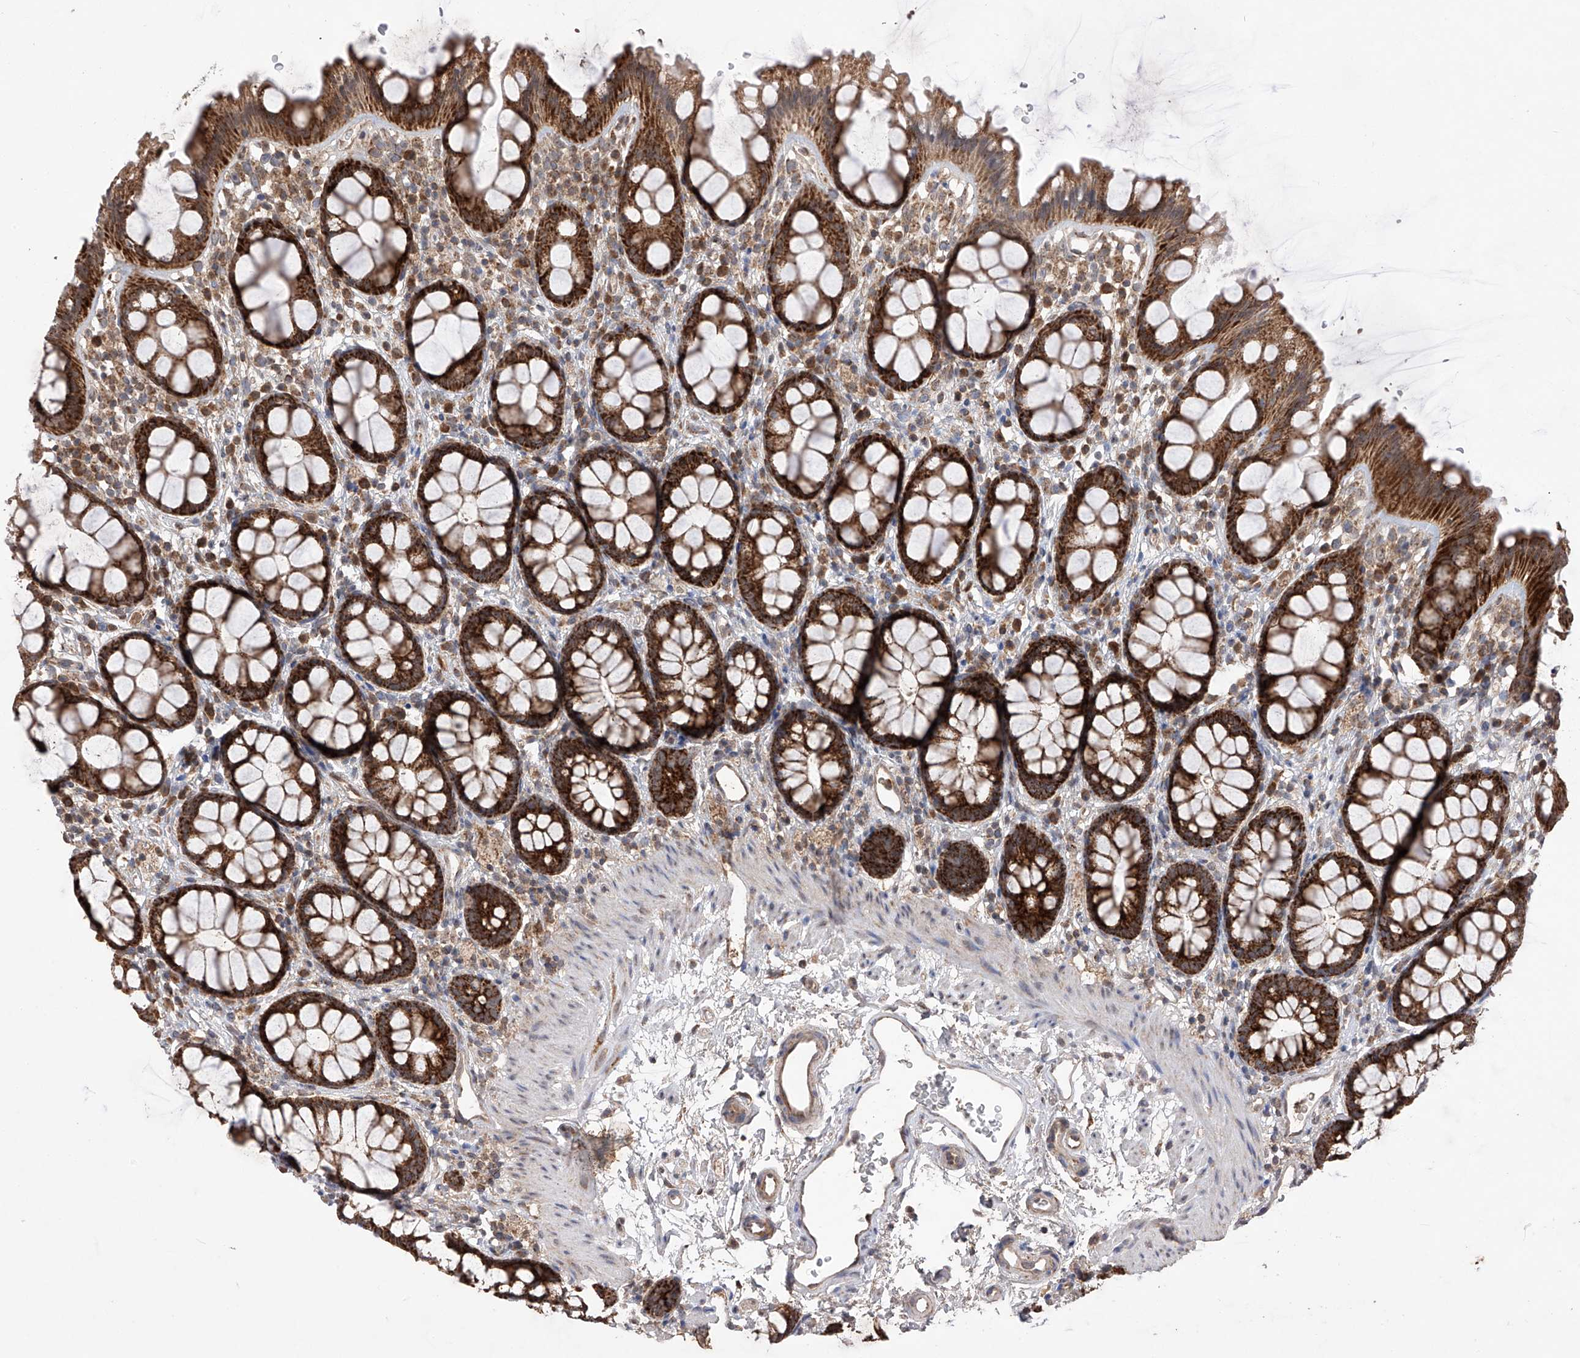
{"staining": {"intensity": "strong", "quantity": ">75%", "location": "cytoplasmic/membranous"}, "tissue": "rectum", "cell_type": "Glandular cells", "image_type": "normal", "snomed": [{"axis": "morphology", "description": "Normal tissue, NOS"}, {"axis": "topography", "description": "Rectum"}], "caption": "High-magnification brightfield microscopy of benign rectum stained with DAB (brown) and counterstained with hematoxylin (blue). glandular cells exhibit strong cytoplasmic/membranous expression is identified in about>75% of cells. The staining was performed using DAB (3,3'-diaminobenzidine), with brown indicating positive protein expression. Nuclei are stained blue with hematoxylin.", "gene": "SDHAF4", "patient": {"sex": "female", "age": 65}}